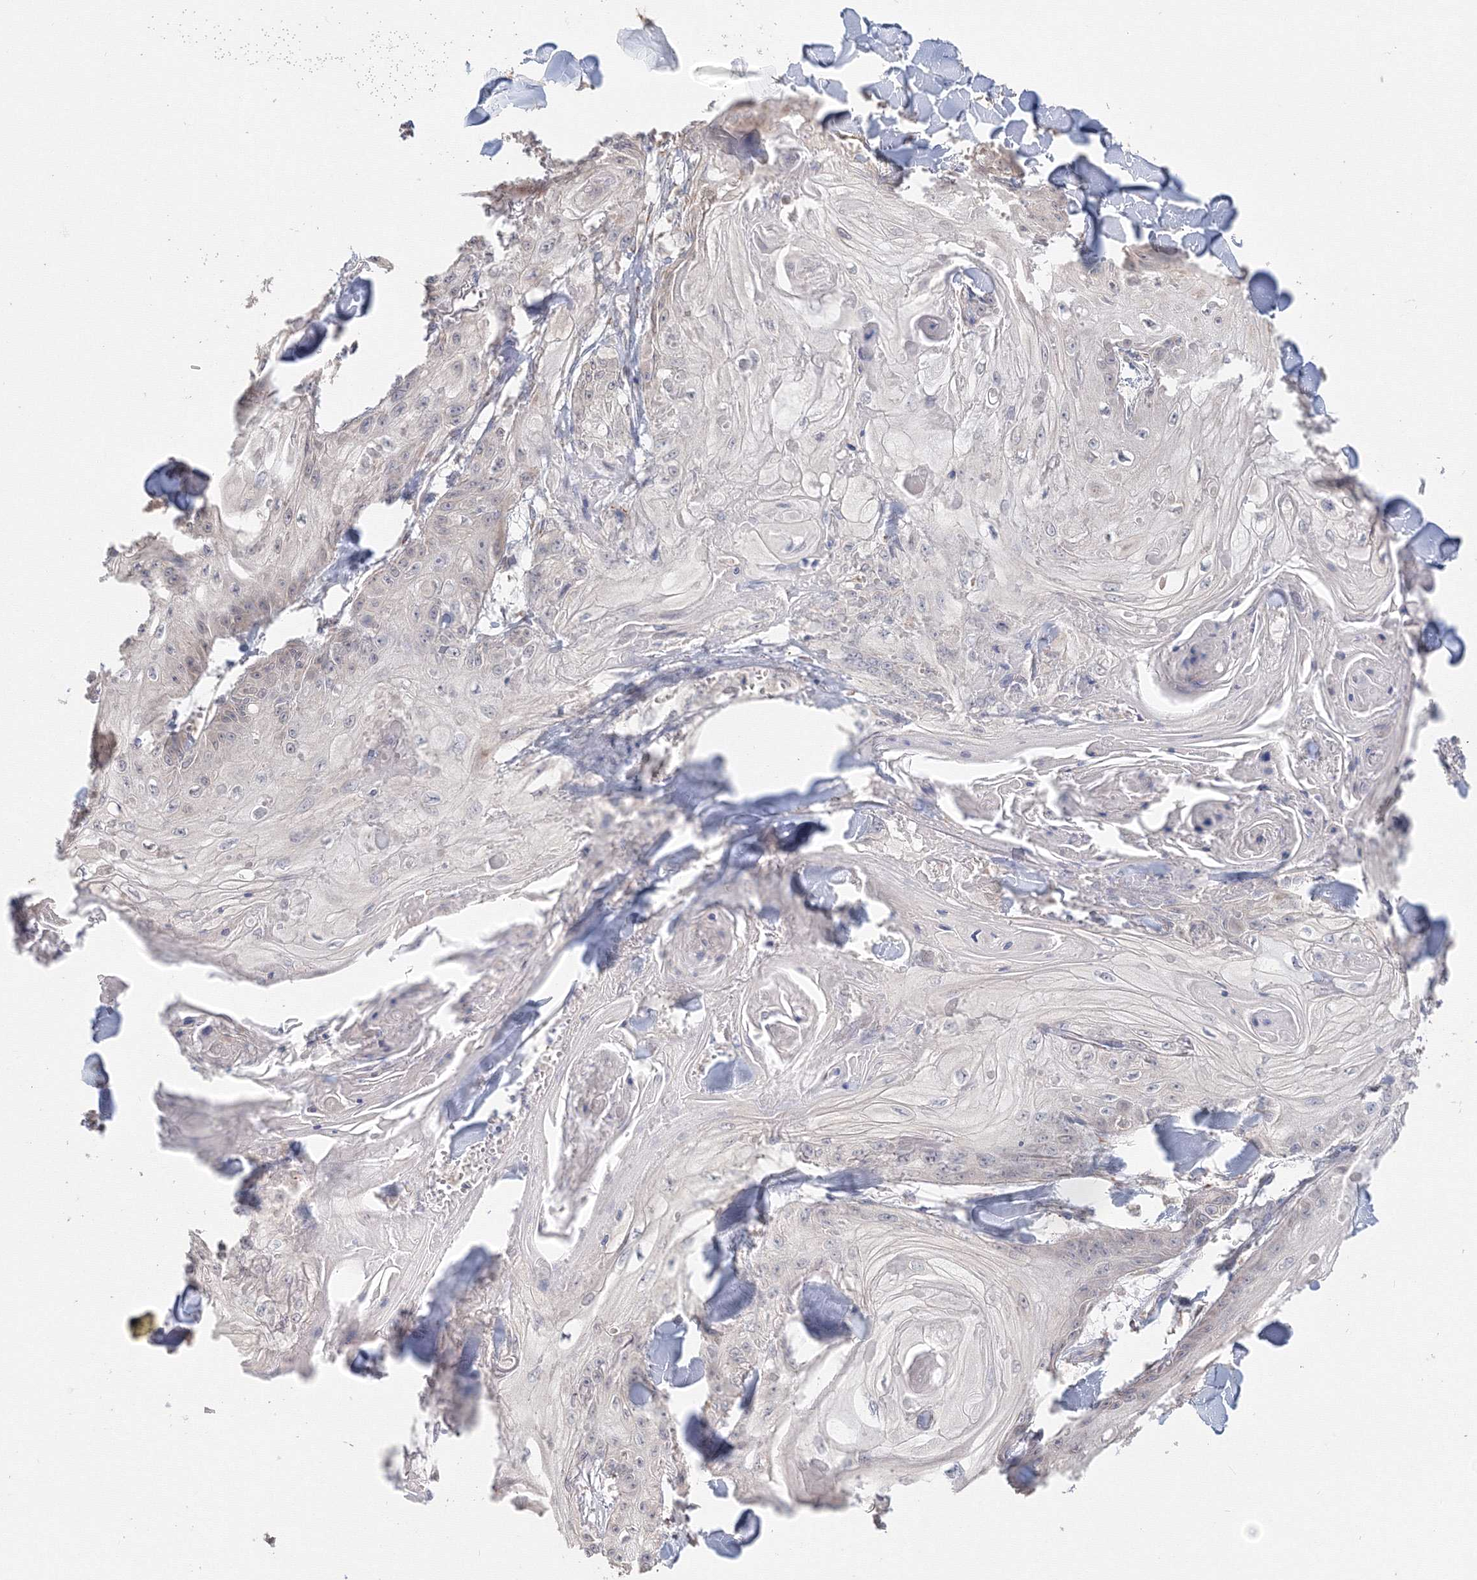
{"staining": {"intensity": "negative", "quantity": "none", "location": "none"}, "tissue": "skin cancer", "cell_type": "Tumor cells", "image_type": "cancer", "snomed": [{"axis": "morphology", "description": "Squamous cell carcinoma, NOS"}, {"axis": "topography", "description": "Skin"}], "caption": "Skin cancer was stained to show a protein in brown. There is no significant staining in tumor cells. (DAB (3,3'-diaminobenzidine) immunohistochemistry (IHC) with hematoxylin counter stain).", "gene": "DHRS12", "patient": {"sex": "male", "age": 74}}